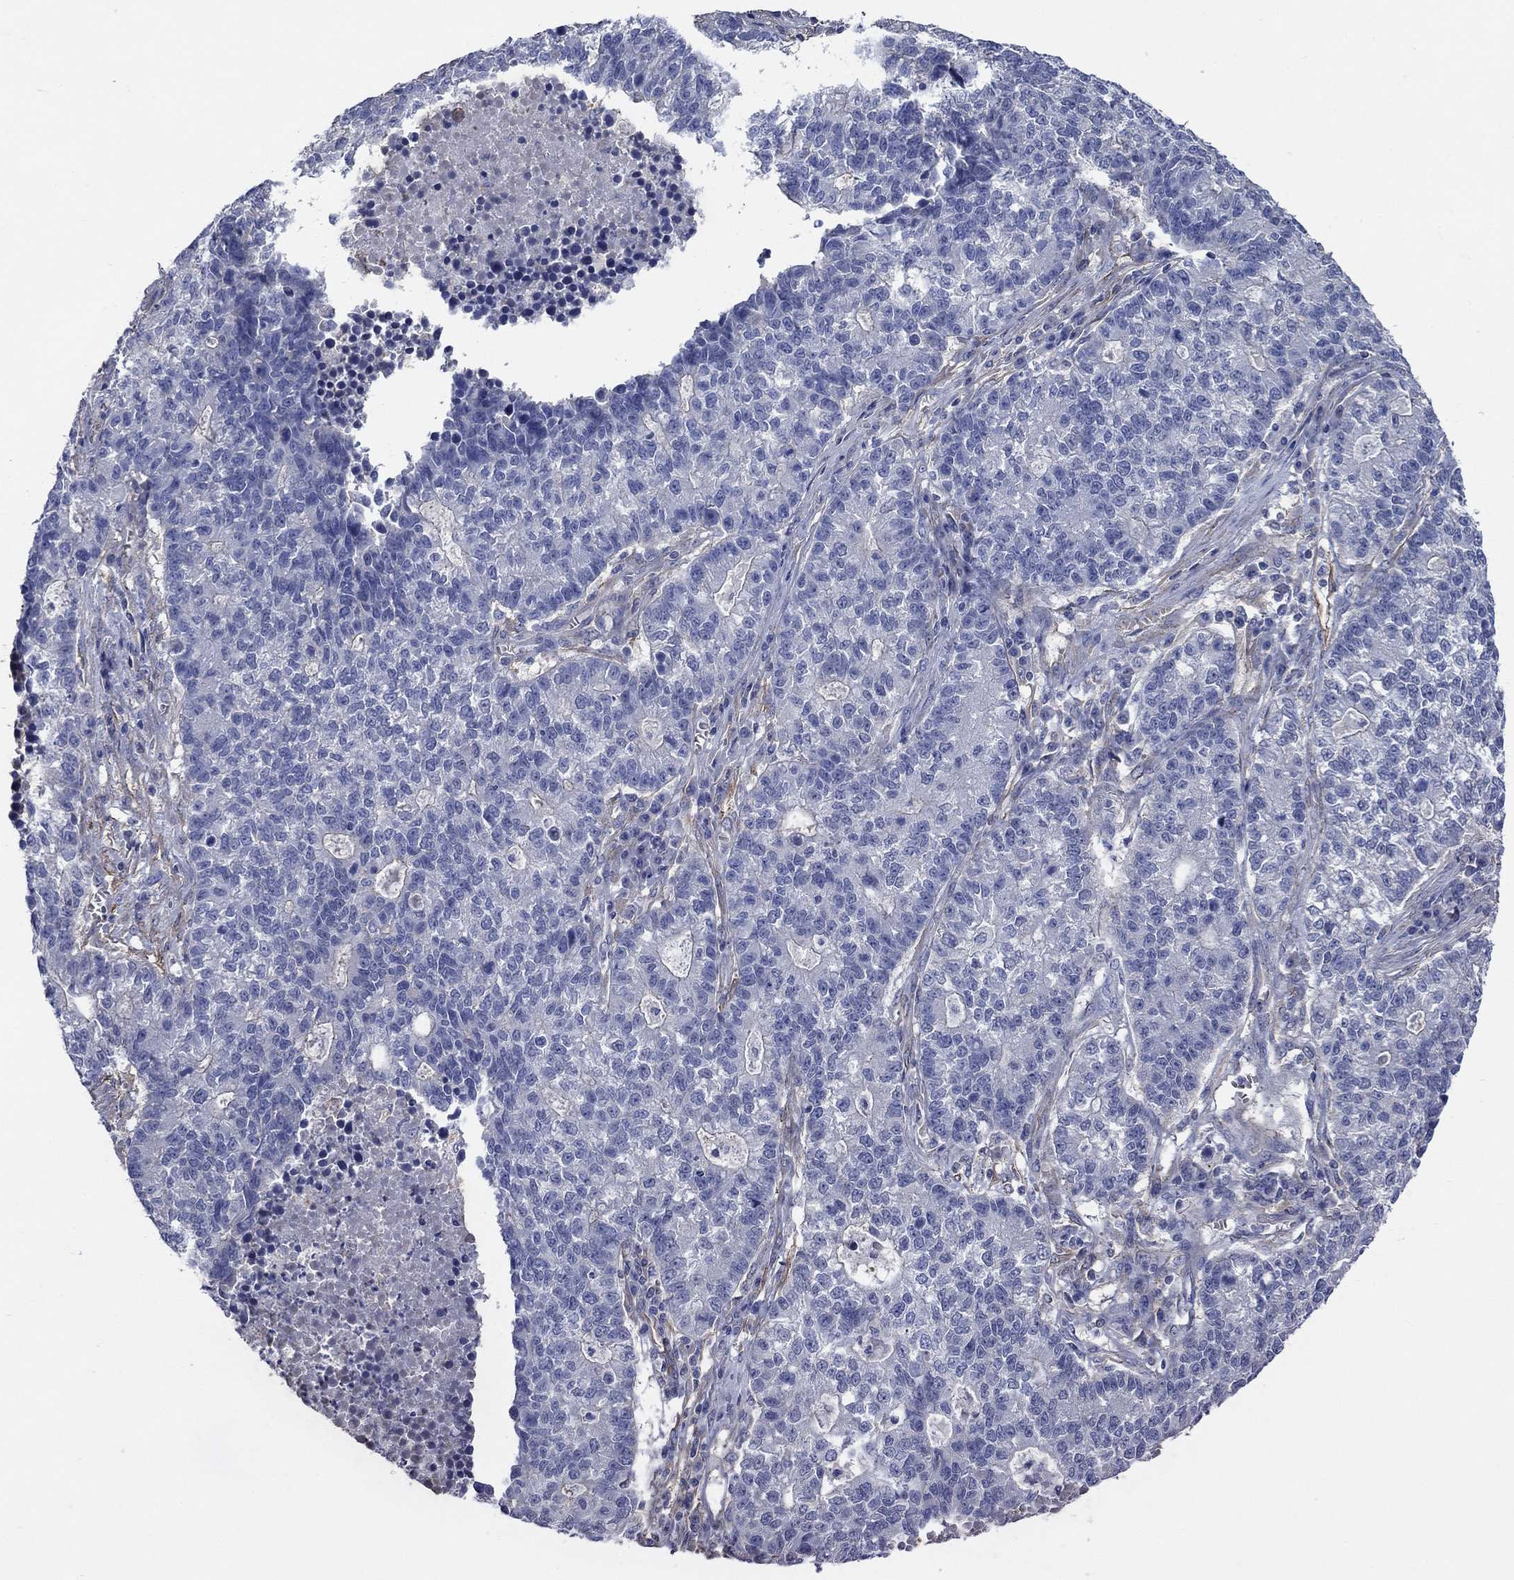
{"staining": {"intensity": "negative", "quantity": "none", "location": "none"}, "tissue": "lung cancer", "cell_type": "Tumor cells", "image_type": "cancer", "snomed": [{"axis": "morphology", "description": "Adenocarcinoma, NOS"}, {"axis": "topography", "description": "Lung"}], "caption": "Protein analysis of lung cancer displays no significant positivity in tumor cells.", "gene": "FLNC", "patient": {"sex": "male", "age": 57}}